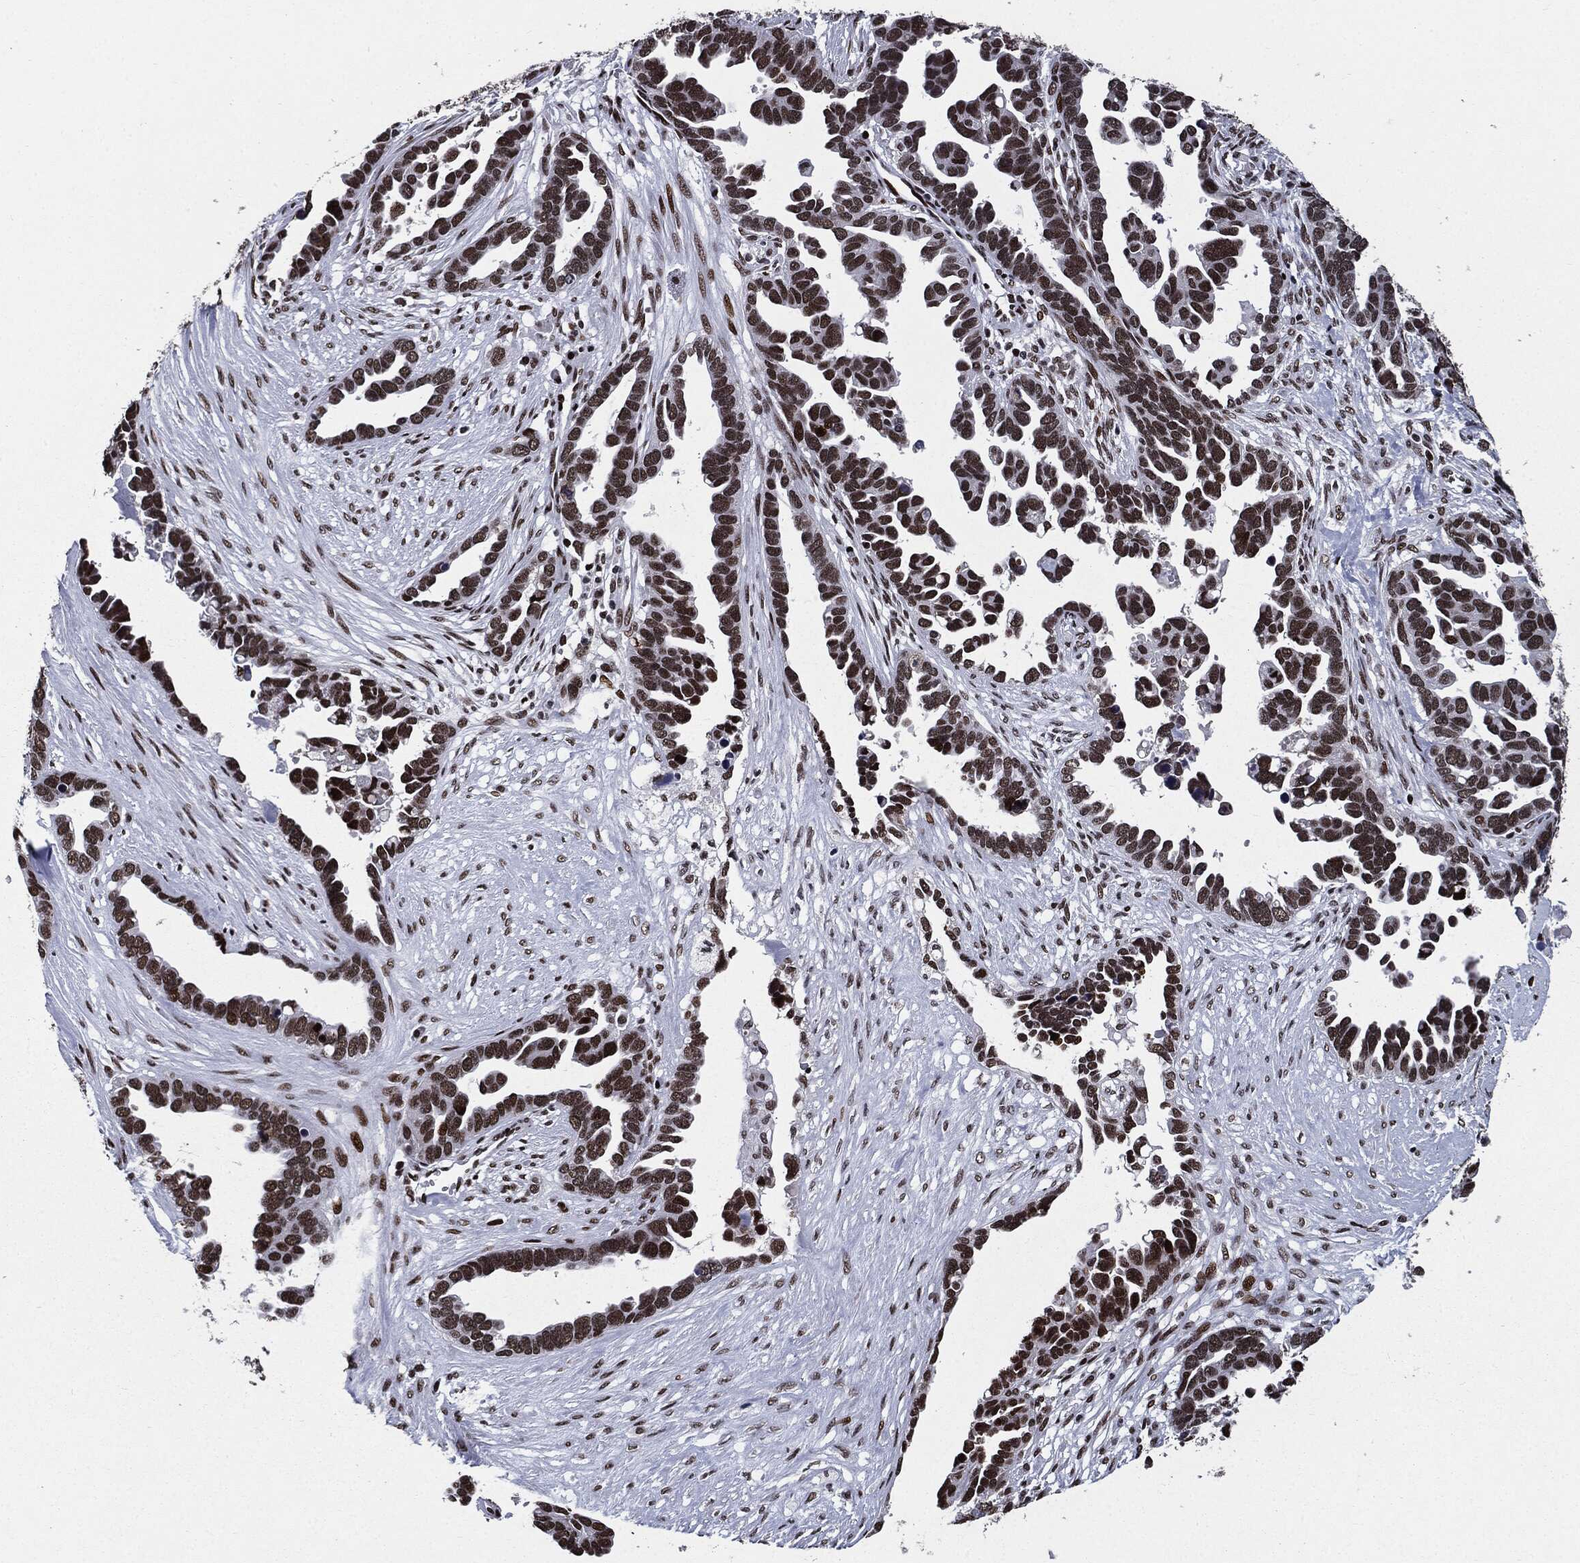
{"staining": {"intensity": "strong", "quantity": ">75%", "location": "nuclear"}, "tissue": "ovarian cancer", "cell_type": "Tumor cells", "image_type": "cancer", "snomed": [{"axis": "morphology", "description": "Cystadenocarcinoma, serous, NOS"}, {"axis": "topography", "description": "Ovary"}], "caption": "This photomicrograph demonstrates IHC staining of human ovarian cancer (serous cystadenocarcinoma), with high strong nuclear positivity in about >75% of tumor cells.", "gene": "ZFP91", "patient": {"sex": "female", "age": 54}}